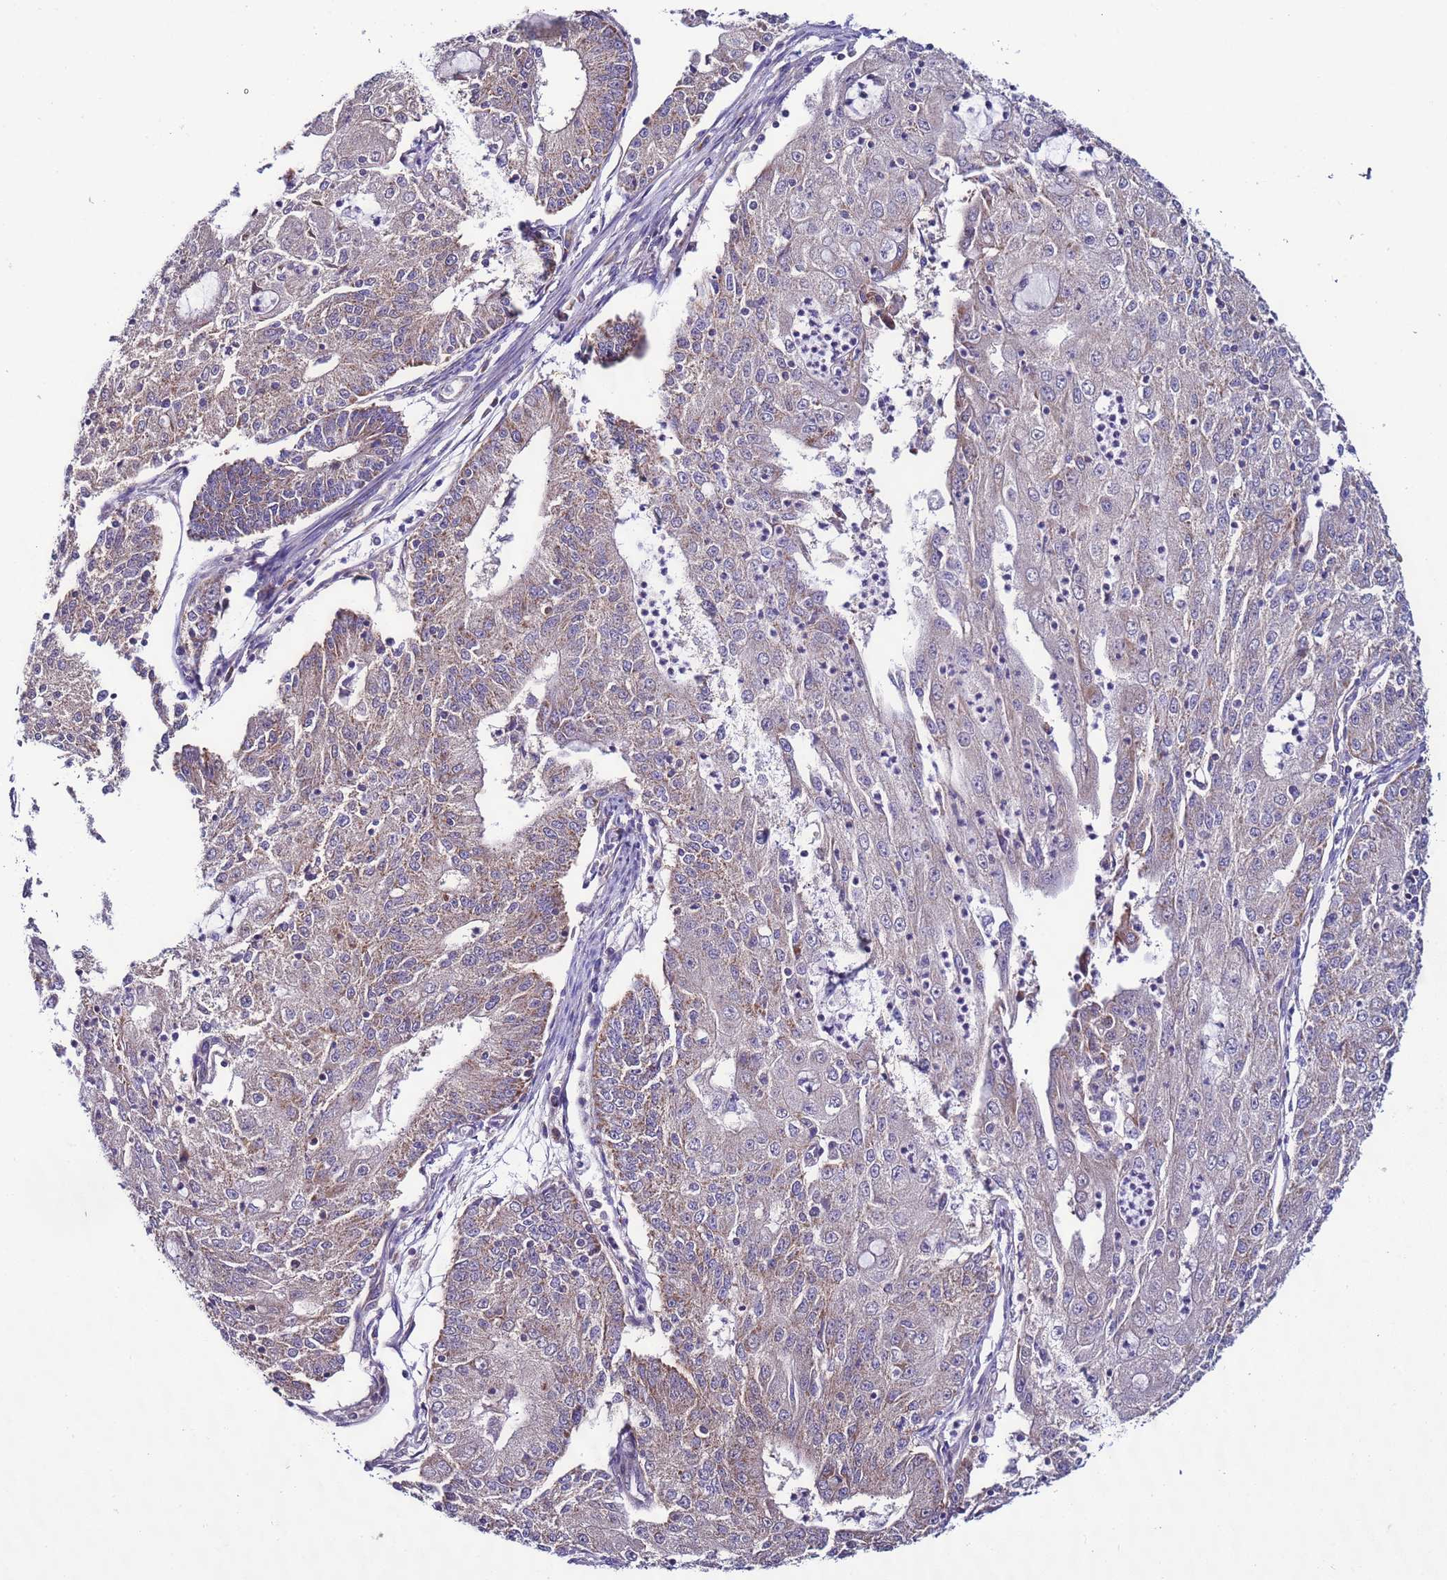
{"staining": {"intensity": "moderate", "quantity": "25%-75%", "location": "cytoplasmic/membranous"}, "tissue": "endometrial cancer", "cell_type": "Tumor cells", "image_type": "cancer", "snomed": [{"axis": "morphology", "description": "Adenocarcinoma, NOS"}, {"axis": "topography", "description": "Endometrium"}], "caption": "Human endometrial cancer (adenocarcinoma) stained for a protein (brown) exhibits moderate cytoplasmic/membranous positive positivity in about 25%-75% of tumor cells.", "gene": "UEVLD", "patient": {"sex": "female", "age": 56}}